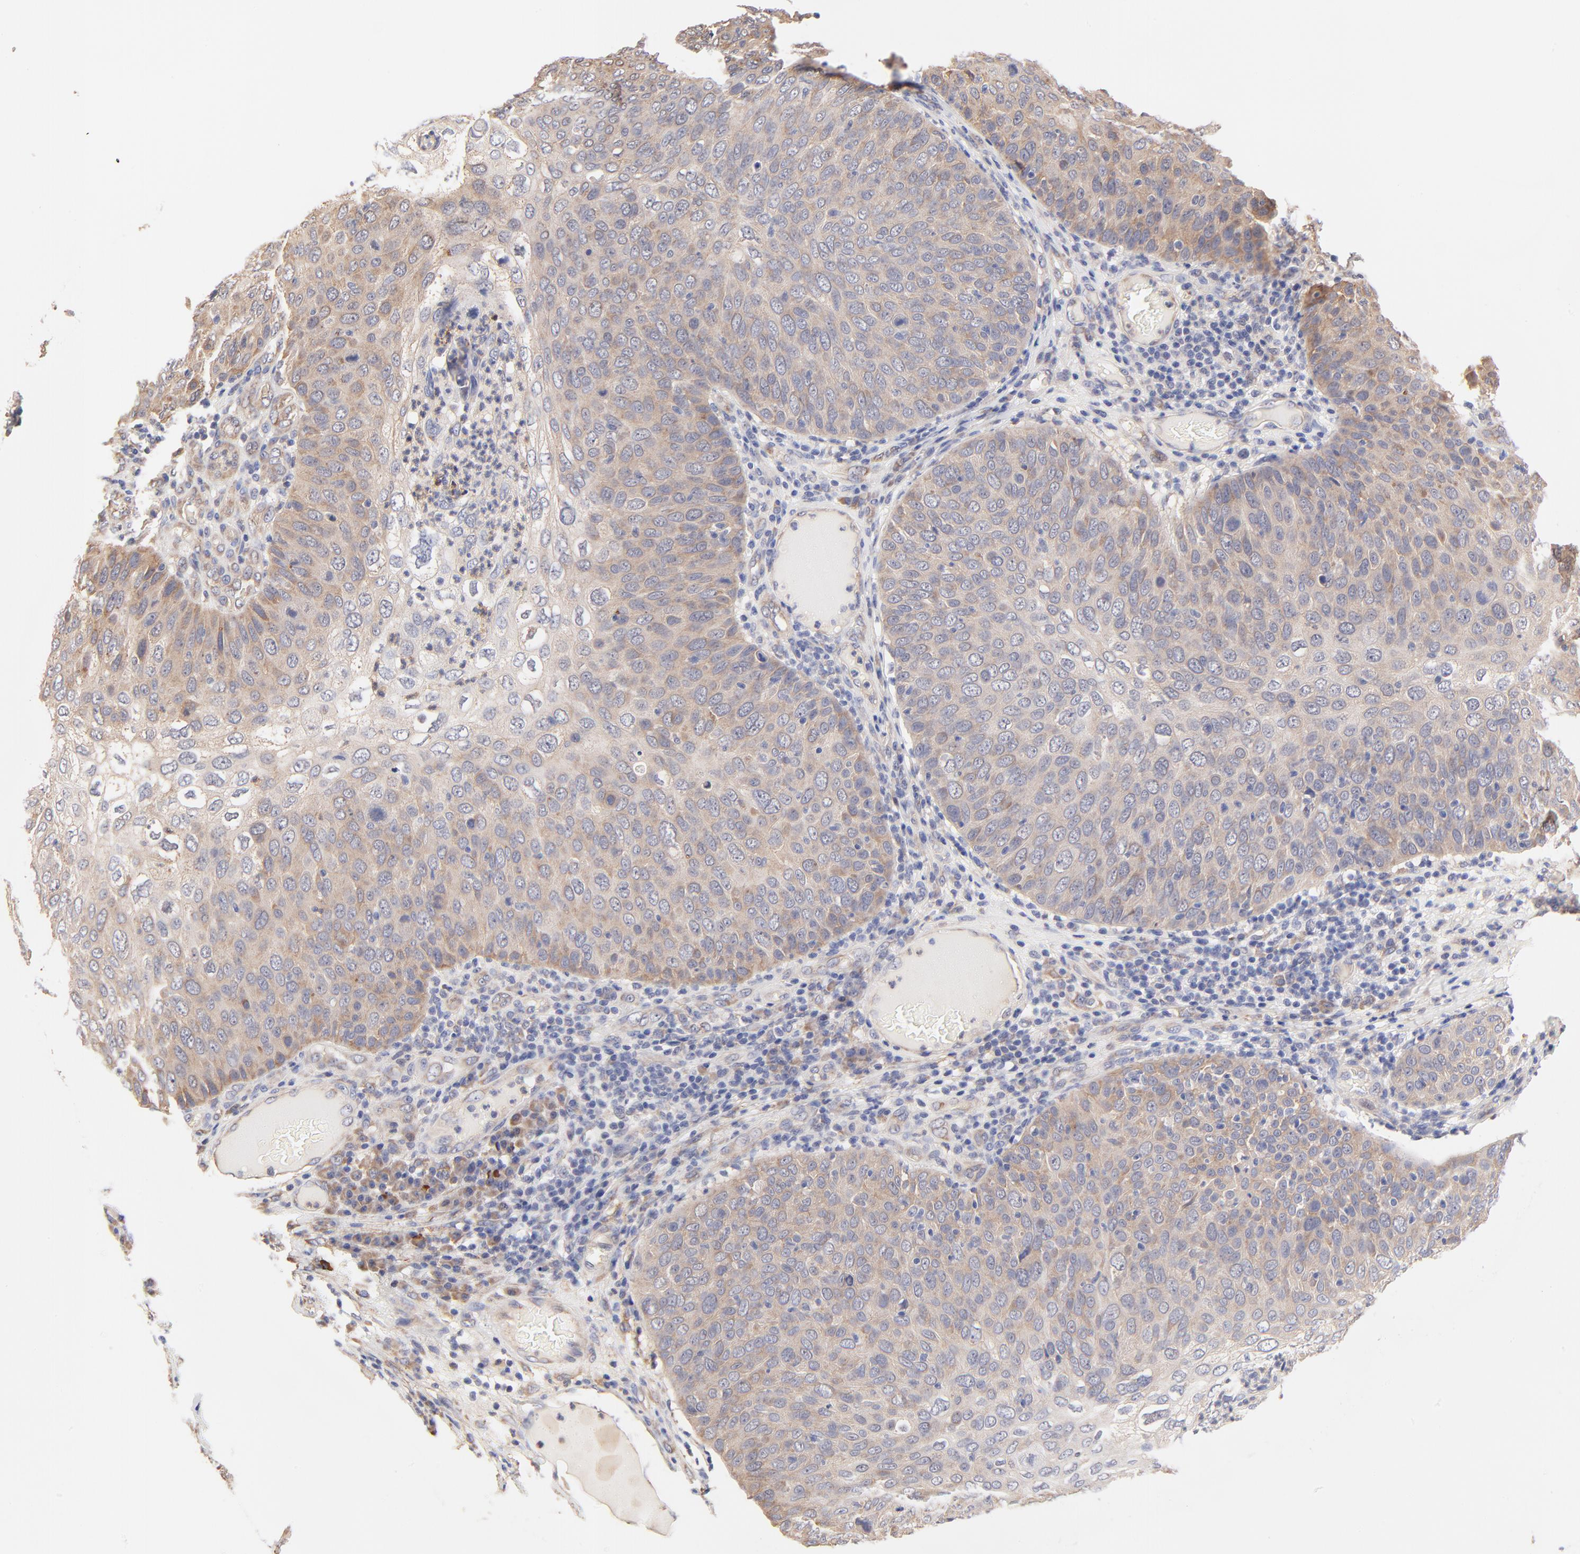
{"staining": {"intensity": "weak", "quantity": ">75%", "location": "cytoplasmic/membranous"}, "tissue": "skin cancer", "cell_type": "Tumor cells", "image_type": "cancer", "snomed": [{"axis": "morphology", "description": "Squamous cell carcinoma, NOS"}, {"axis": "topography", "description": "Skin"}], "caption": "There is low levels of weak cytoplasmic/membranous positivity in tumor cells of skin cancer (squamous cell carcinoma), as demonstrated by immunohistochemical staining (brown color).", "gene": "PTK7", "patient": {"sex": "male", "age": 87}}